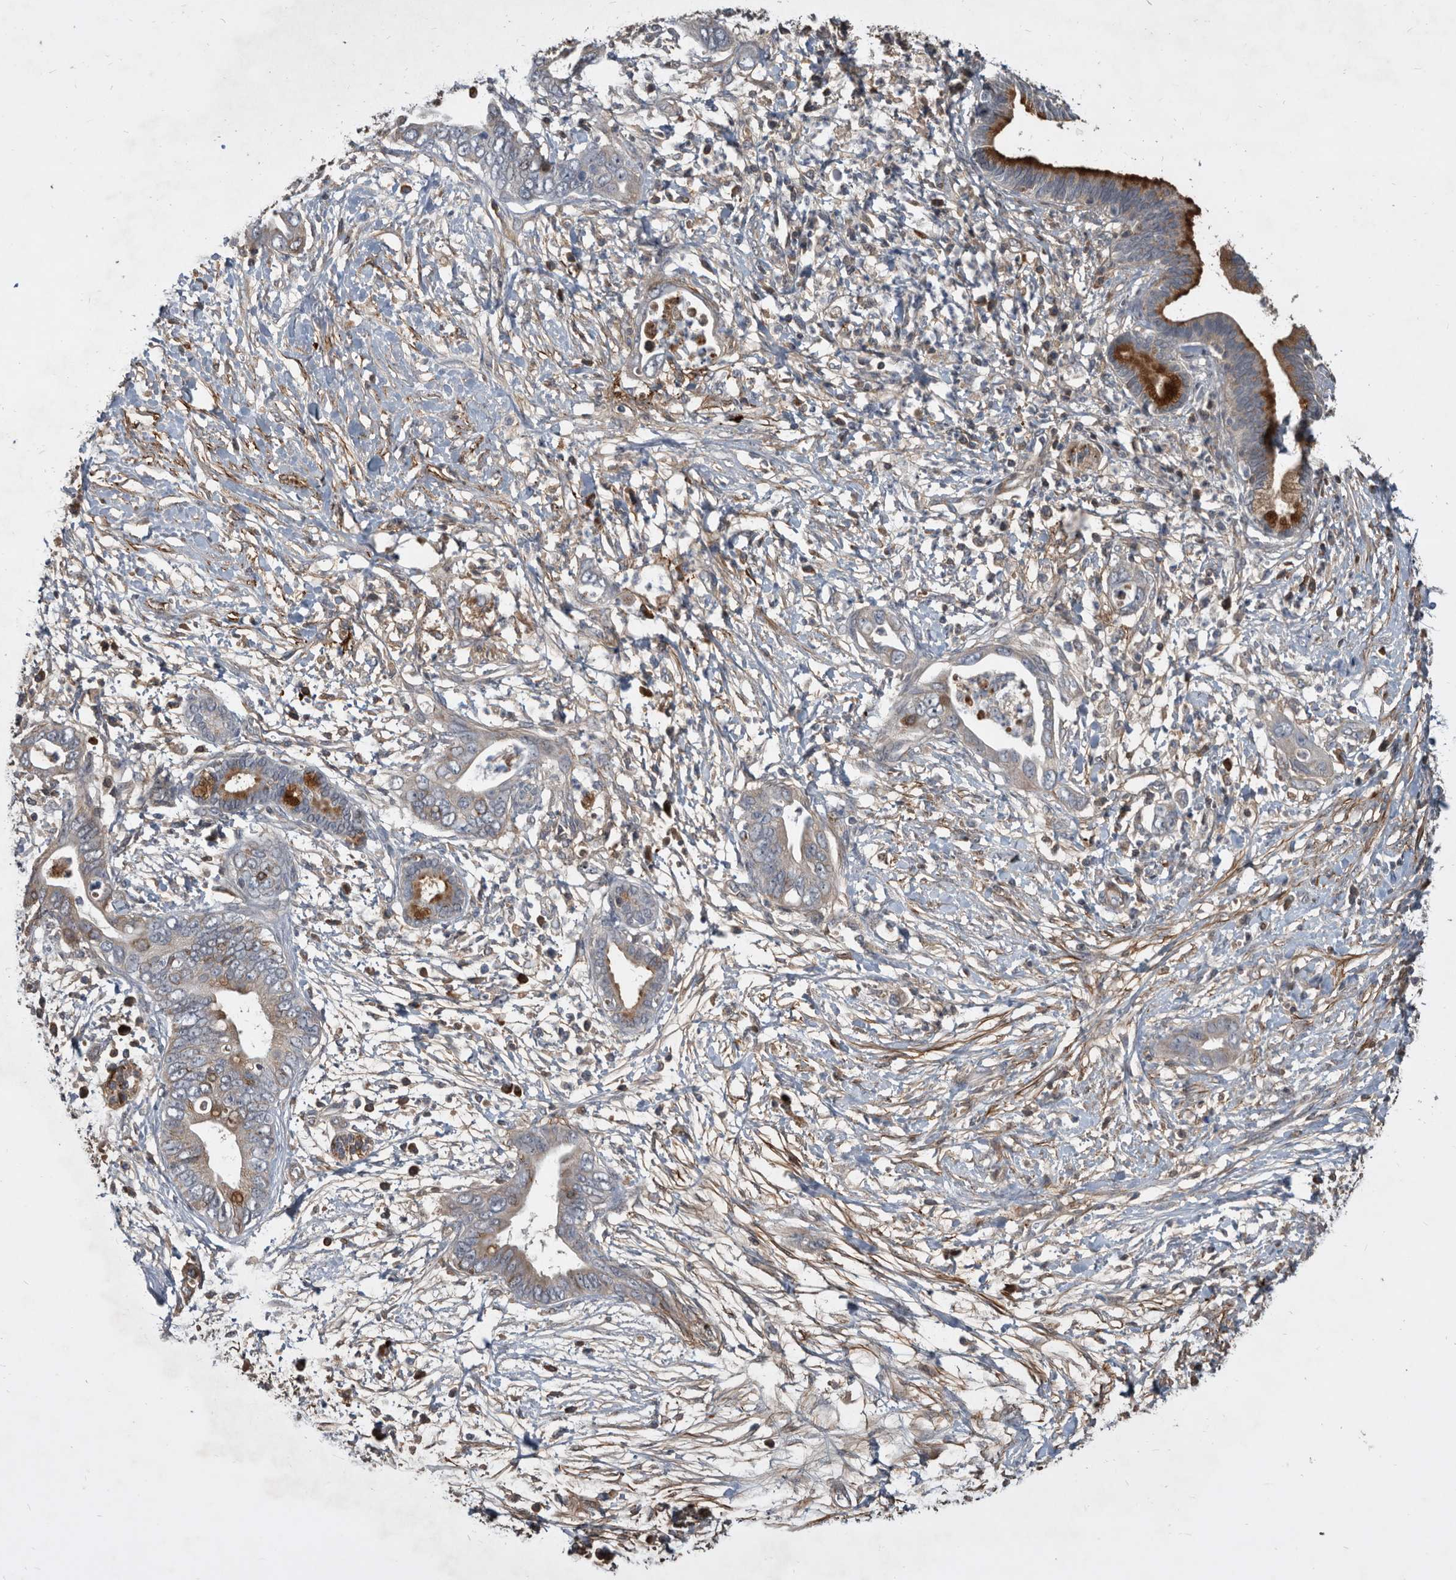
{"staining": {"intensity": "strong", "quantity": "<25%", "location": "cytoplasmic/membranous"}, "tissue": "pancreatic cancer", "cell_type": "Tumor cells", "image_type": "cancer", "snomed": [{"axis": "morphology", "description": "Adenocarcinoma, NOS"}, {"axis": "topography", "description": "Pancreas"}], "caption": "Immunohistochemistry (DAB (3,3'-diaminobenzidine)) staining of human adenocarcinoma (pancreatic) demonstrates strong cytoplasmic/membranous protein staining in approximately <25% of tumor cells.", "gene": "PI15", "patient": {"sex": "male", "age": 75}}